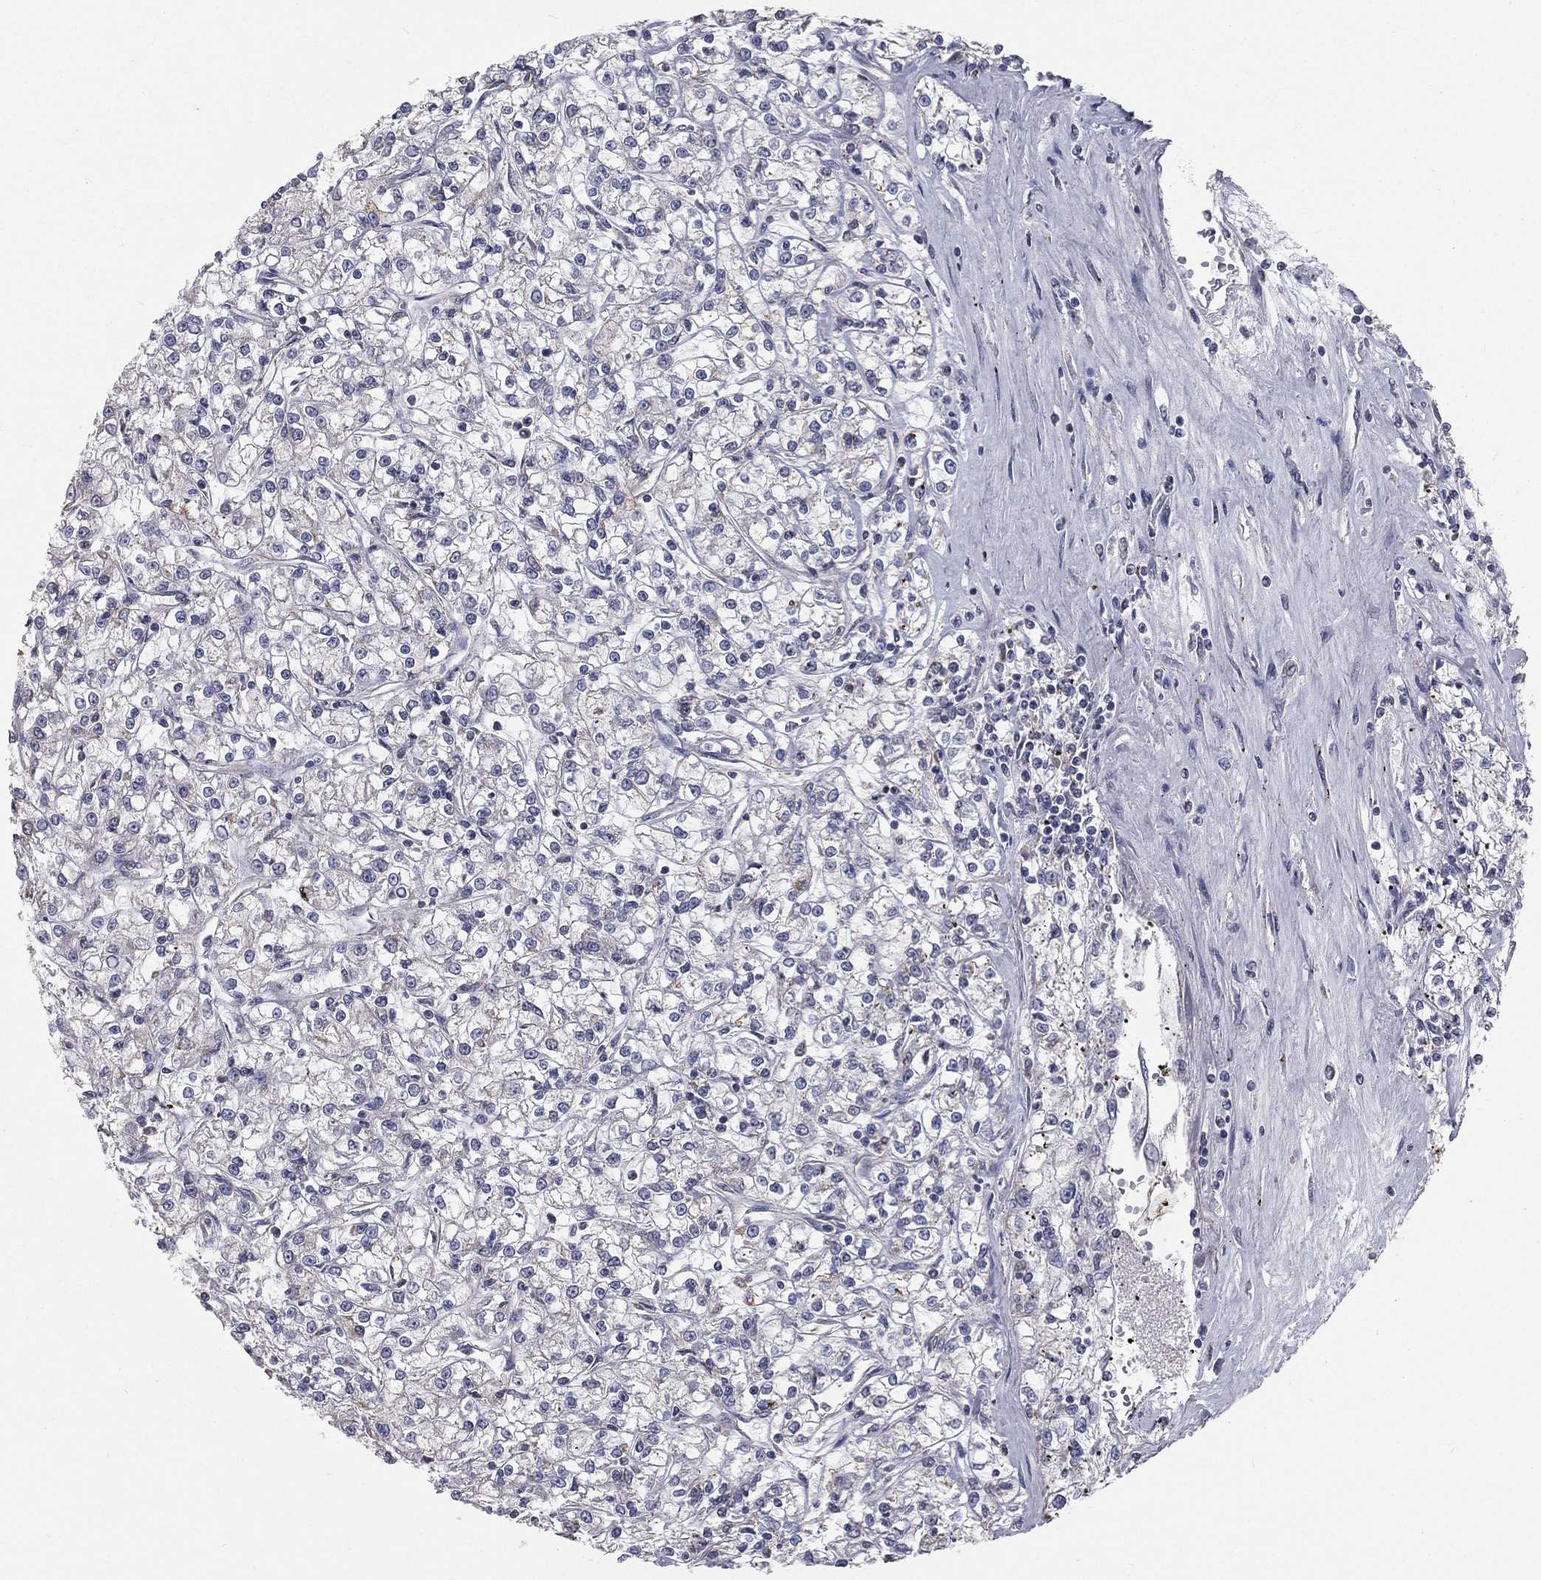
{"staining": {"intensity": "negative", "quantity": "none", "location": "none"}, "tissue": "renal cancer", "cell_type": "Tumor cells", "image_type": "cancer", "snomed": [{"axis": "morphology", "description": "Adenocarcinoma, NOS"}, {"axis": "topography", "description": "Kidney"}], "caption": "This is a micrograph of IHC staining of renal cancer (adenocarcinoma), which shows no staining in tumor cells.", "gene": "HADH", "patient": {"sex": "female", "age": 59}}